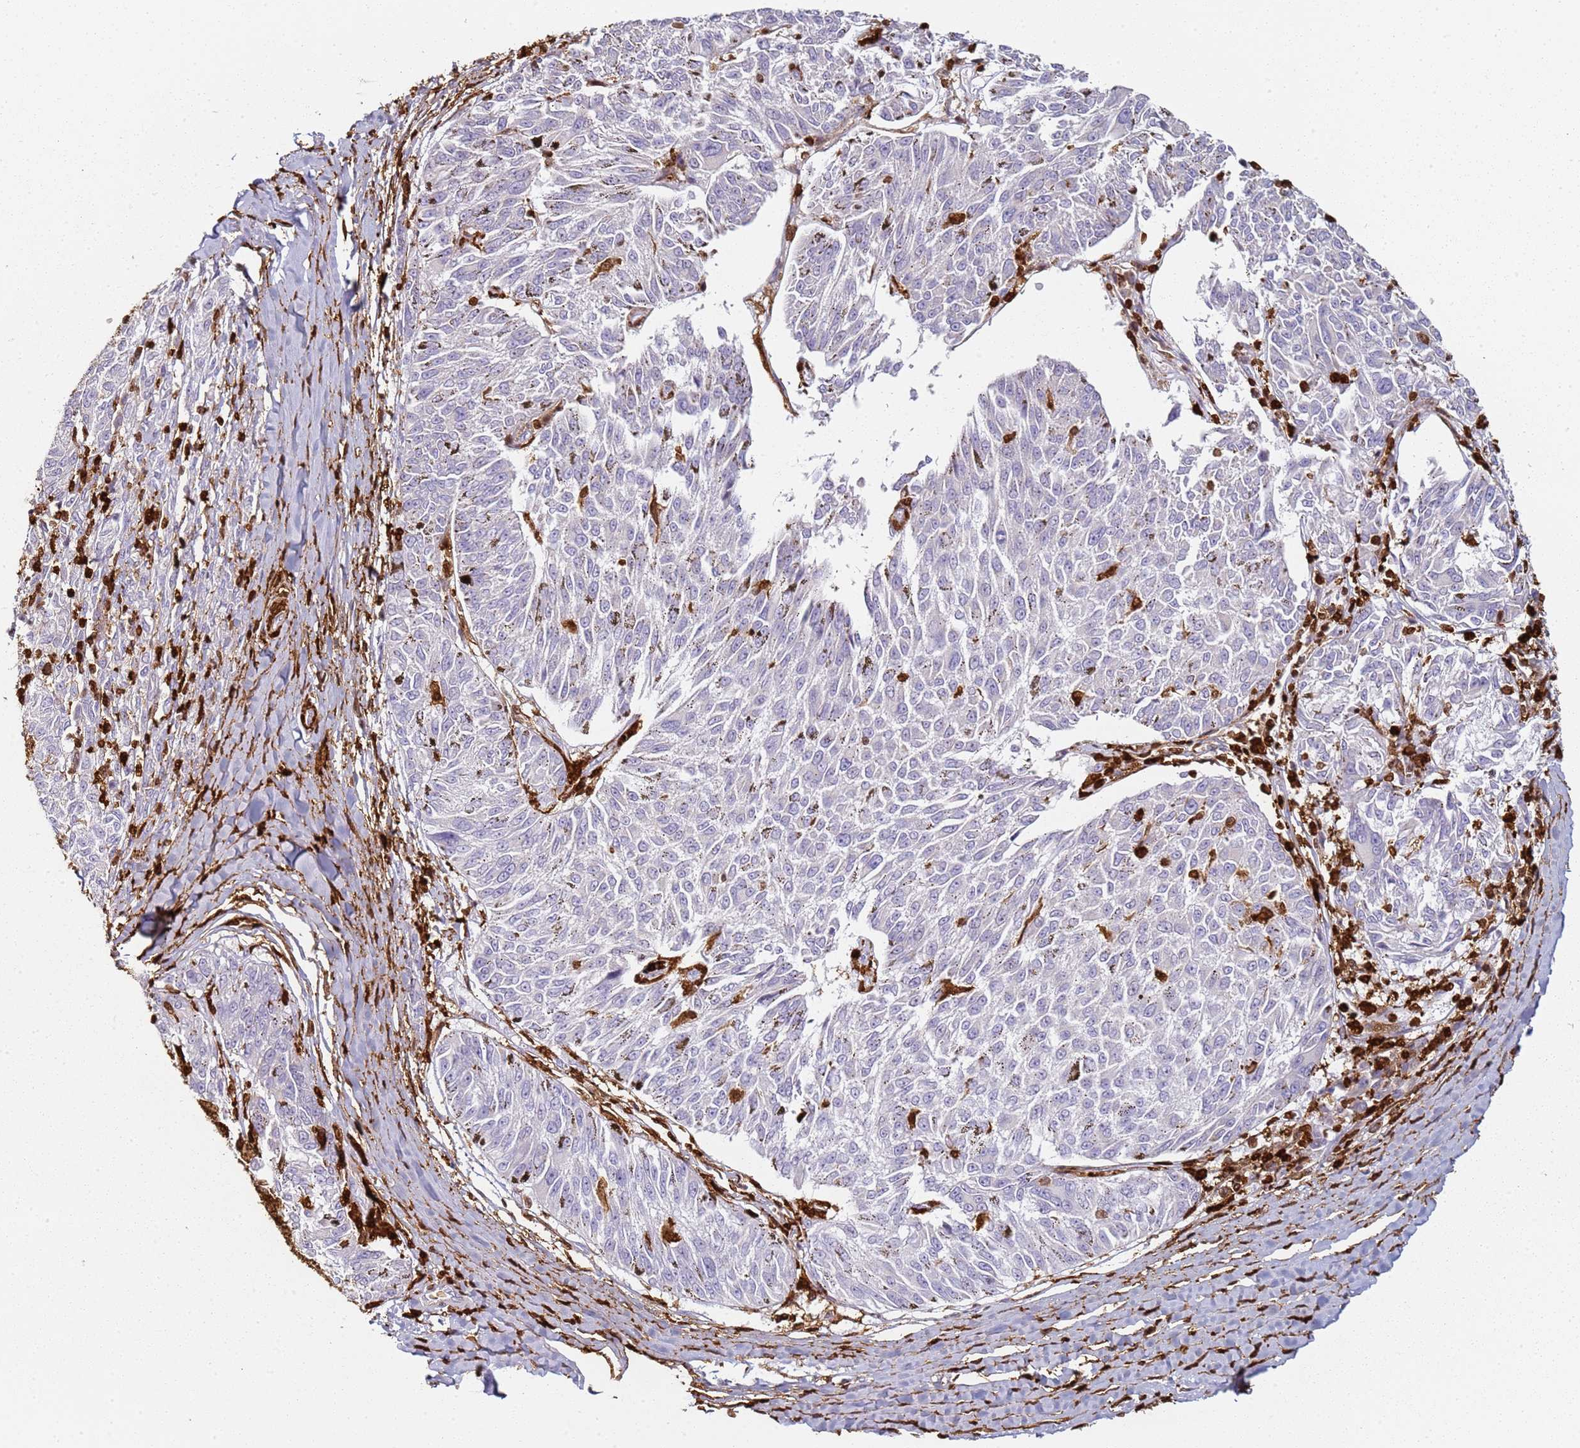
{"staining": {"intensity": "negative", "quantity": "none", "location": "none"}, "tissue": "melanoma", "cell_type": "Tumor cells", "image_type": "cancer", "snomed": [{"axis": "morphology", "description": "Malignant melanoma, NOS"}, {"axis": "topography", "description": "Skin"}], "caption": "The IHC histopathology image has no significant expression in tumor cells of malignant melanoma tissue.", "gene": "S100A4", "patient": {"sex": "female", "age": 72}}